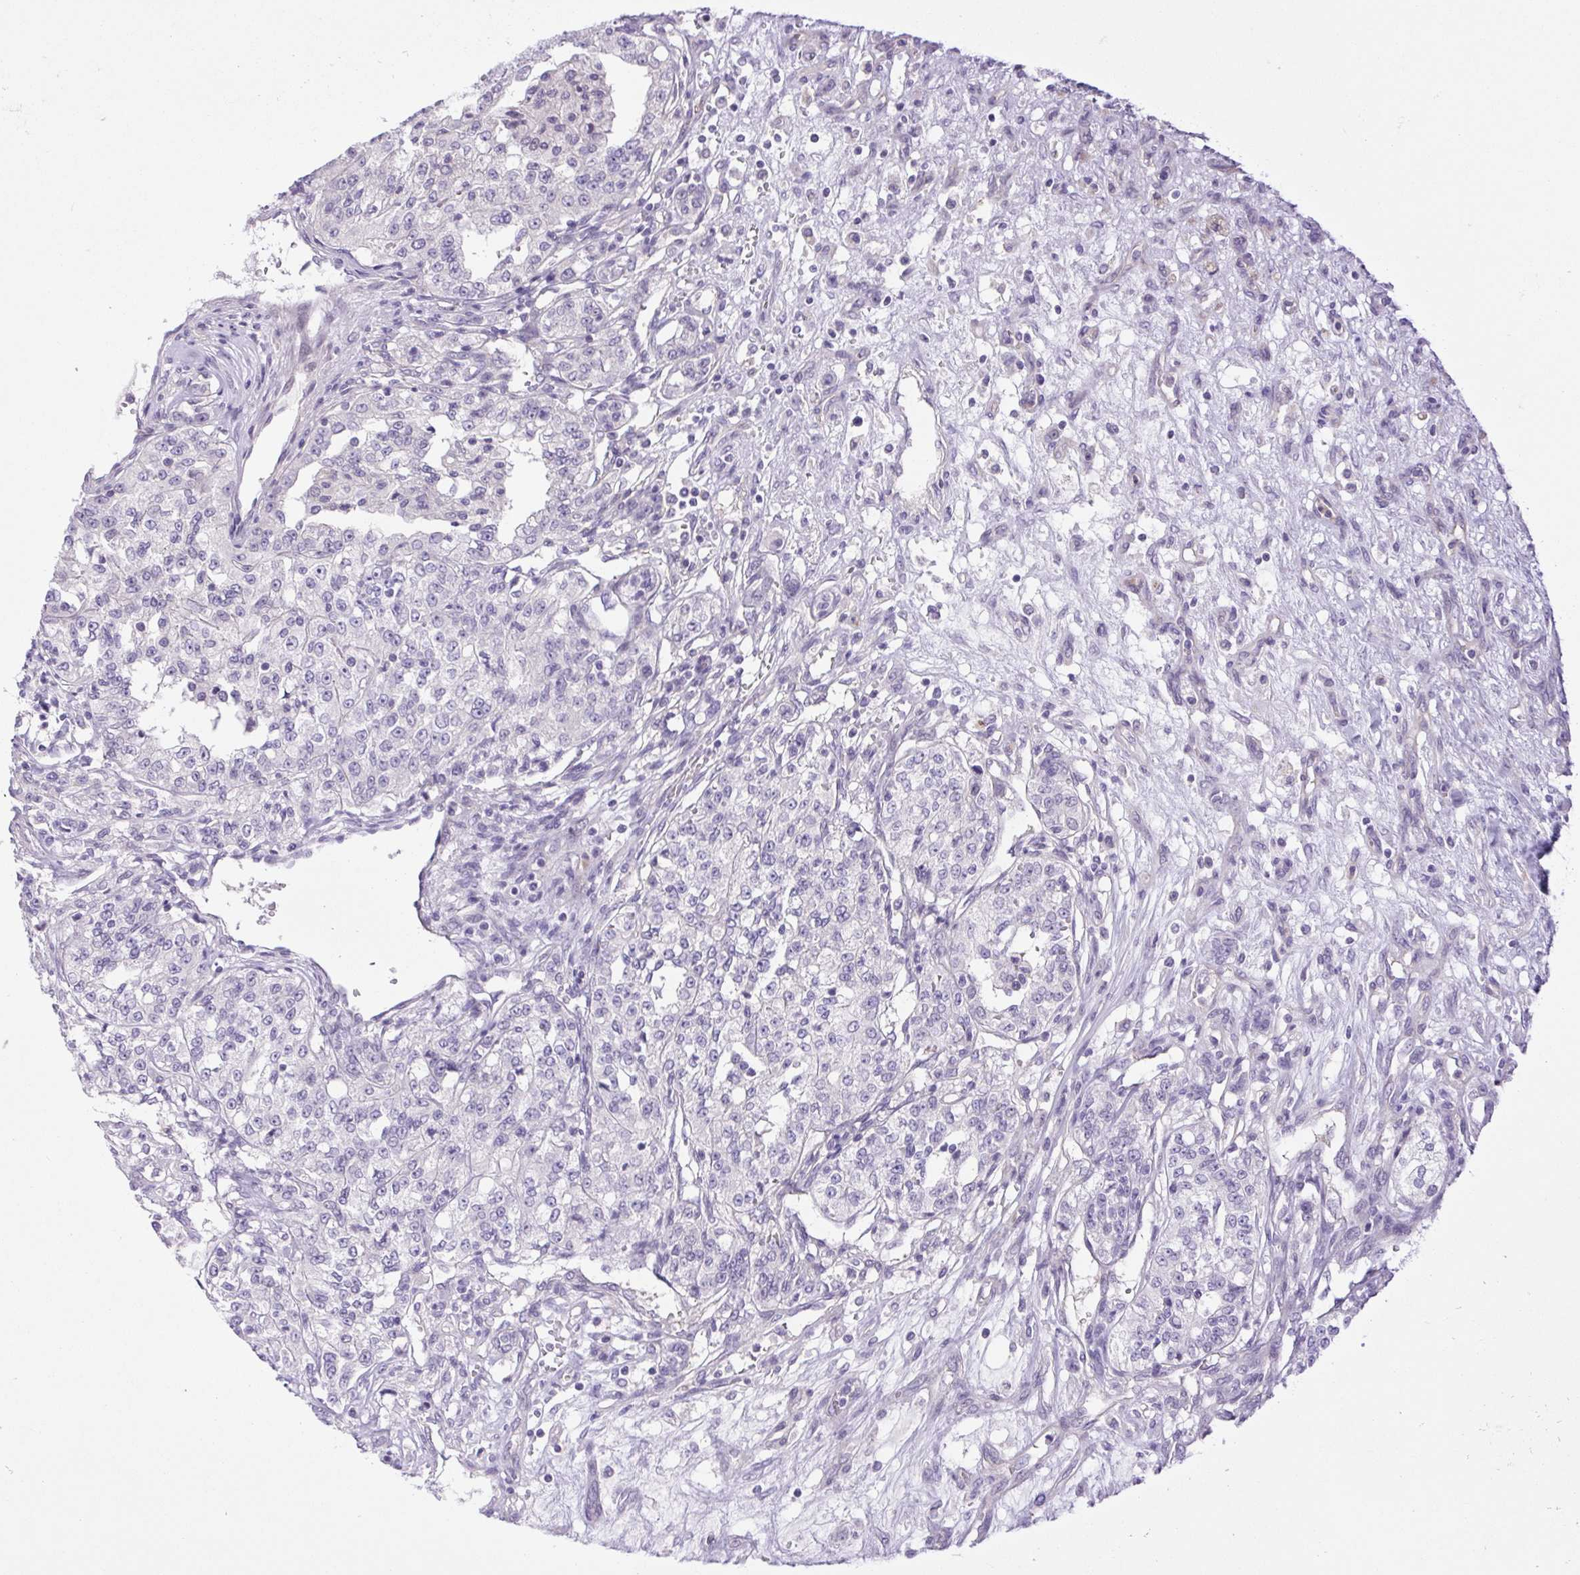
{"staining": {"intensity": "negative", "quantity": "none", "location": "none"}, "tissue": "renal cancer", "cell_type": "Tumor cells", "image_type": "cancer", "snomed": [{"axis": "morphology", "description": "Adenocarcinoma, NOS"}, {"axis": "topography", "description": "Kidney"}], "caption": "Immunohistochemistry image of human renal cancer stained for a protein (brown), which displays no staining in tumor cells. (DAB (3,3'-diaminobenzidine) immunohistochemistry (IHC) with hematoxylin counter stain).", "gene": "FAM177B", "patient": {"sex": "female", "age": 63}}